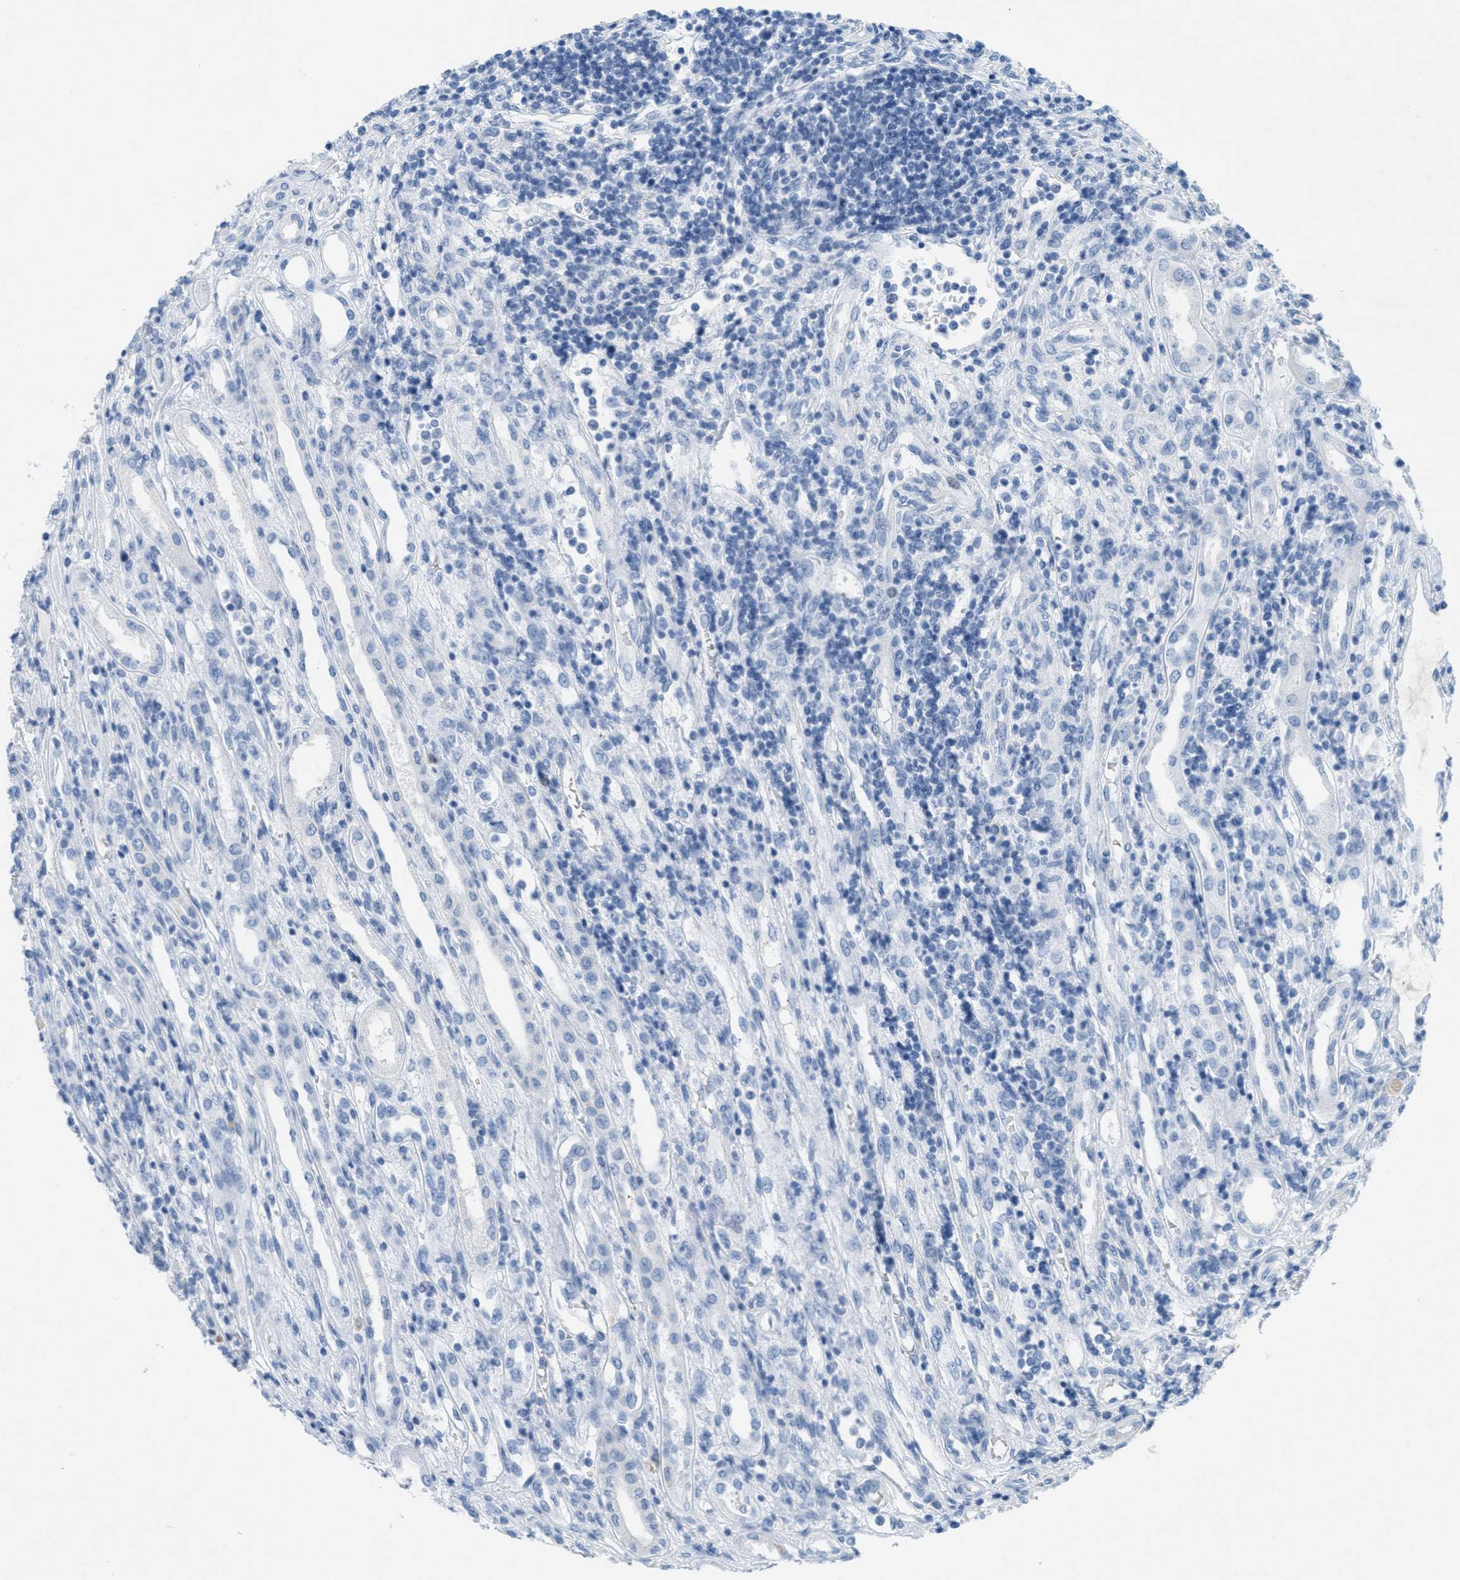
{"staining": {"intensity": "negative", "quantity": "none", "location": "none"}, "tissue": "renal cancer", "cell_type": "Tumor cells", "image_type": "cancer", "snomed": [{"axis": "morphology", "description": "Adenocarcinoma, NOS"}, {"axis": "topography", "description": "Kidney"}], "caption": "IHC micrograph of renal cancer (adenocarcinoma) stained for a protein (brown), which exhibits no staining in tumor cells.", "gene": "GPM6A", "patient": {"sex": "female", "age": 54}}